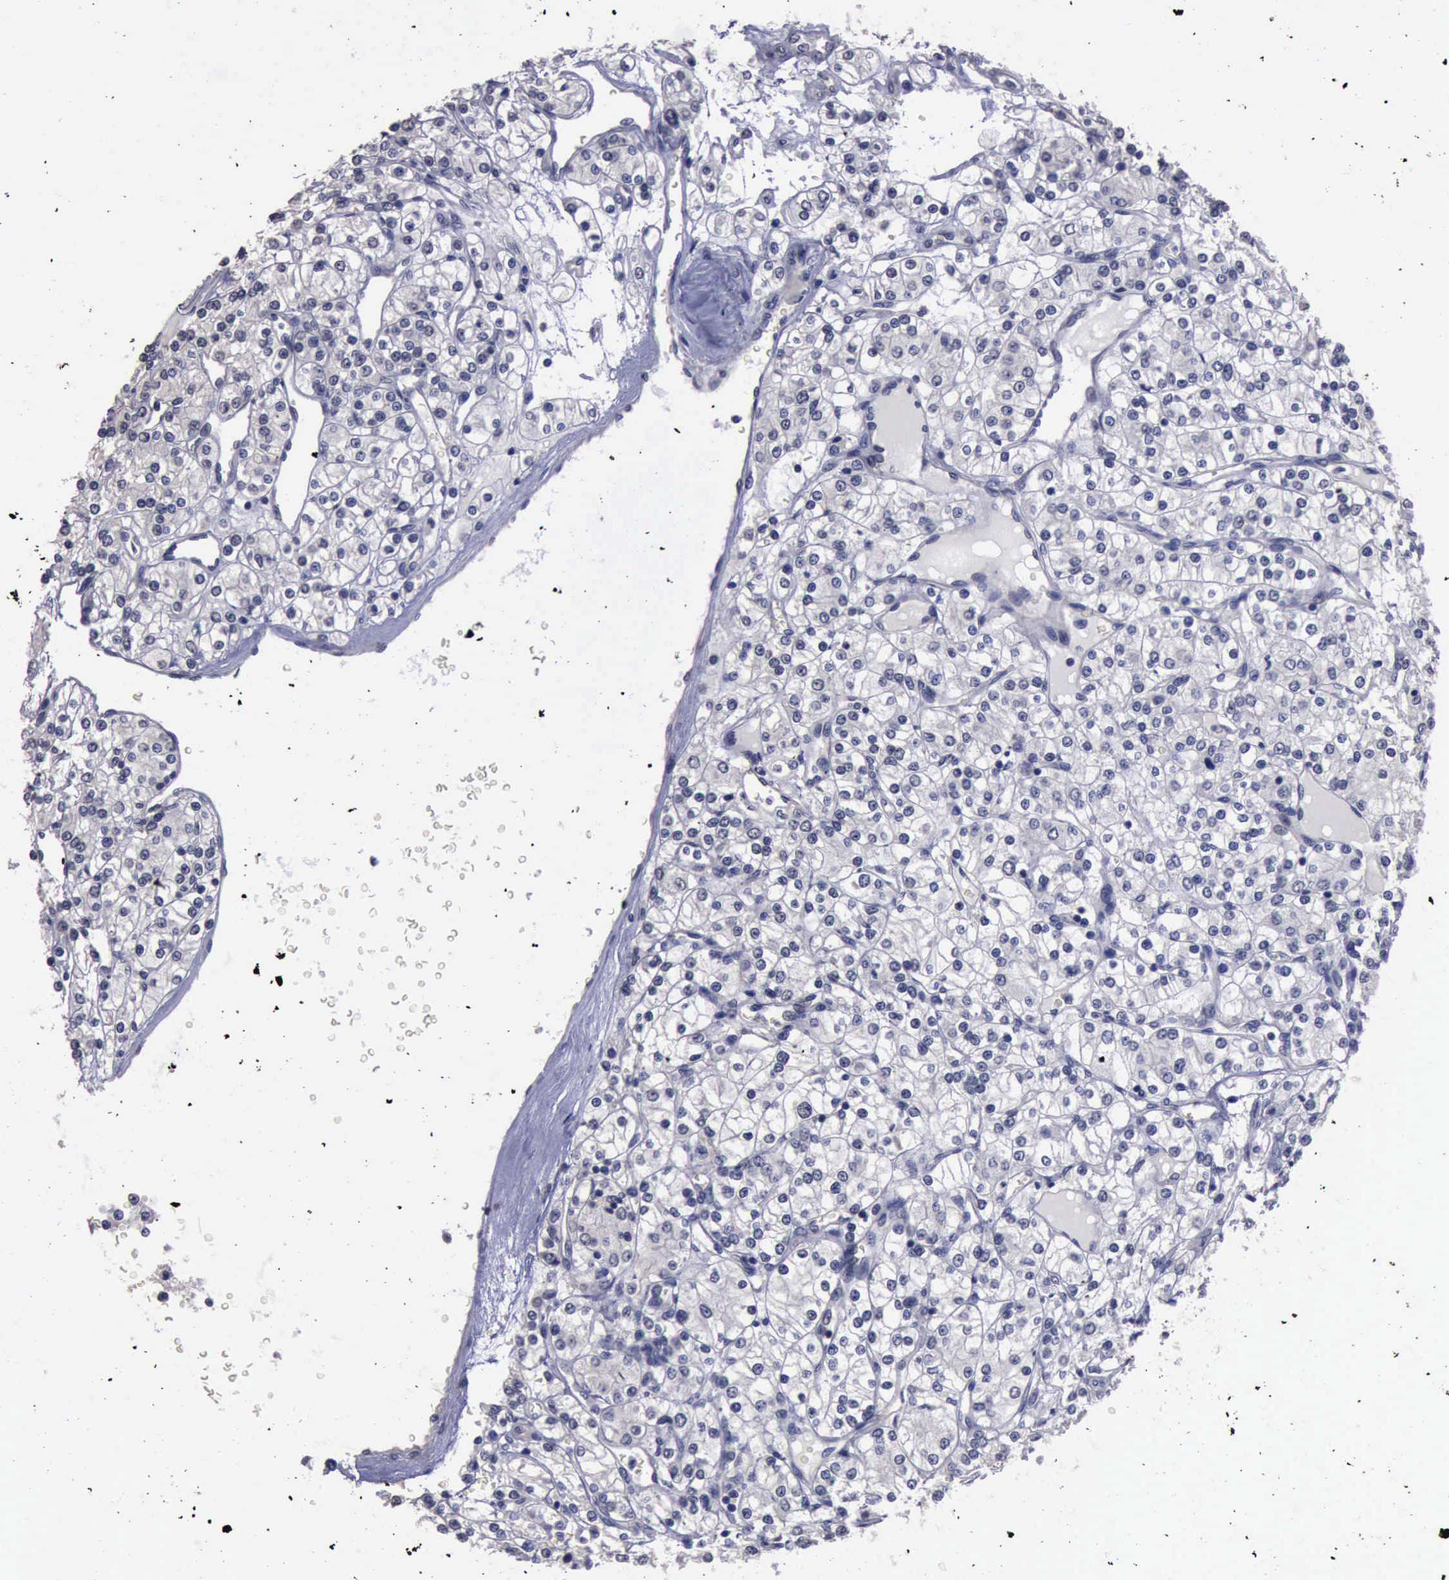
{"staining": {"intensity": "negative", "quantity": "none", "location": "none"}, "tissue": "renal cancer", "cell_type": "Tumor cells", "image_type": "cancer", "snomed": [{"axis": "morphology", "description": "Adenocarcinoma, NOS"}, {"axis": "topography", "description": "Kidney"}], "caption": "Tumor cells show no significant protein positivity in renal cancer.", "gene": "CRKL", "patient": {"sex": "female", "age": 62}}